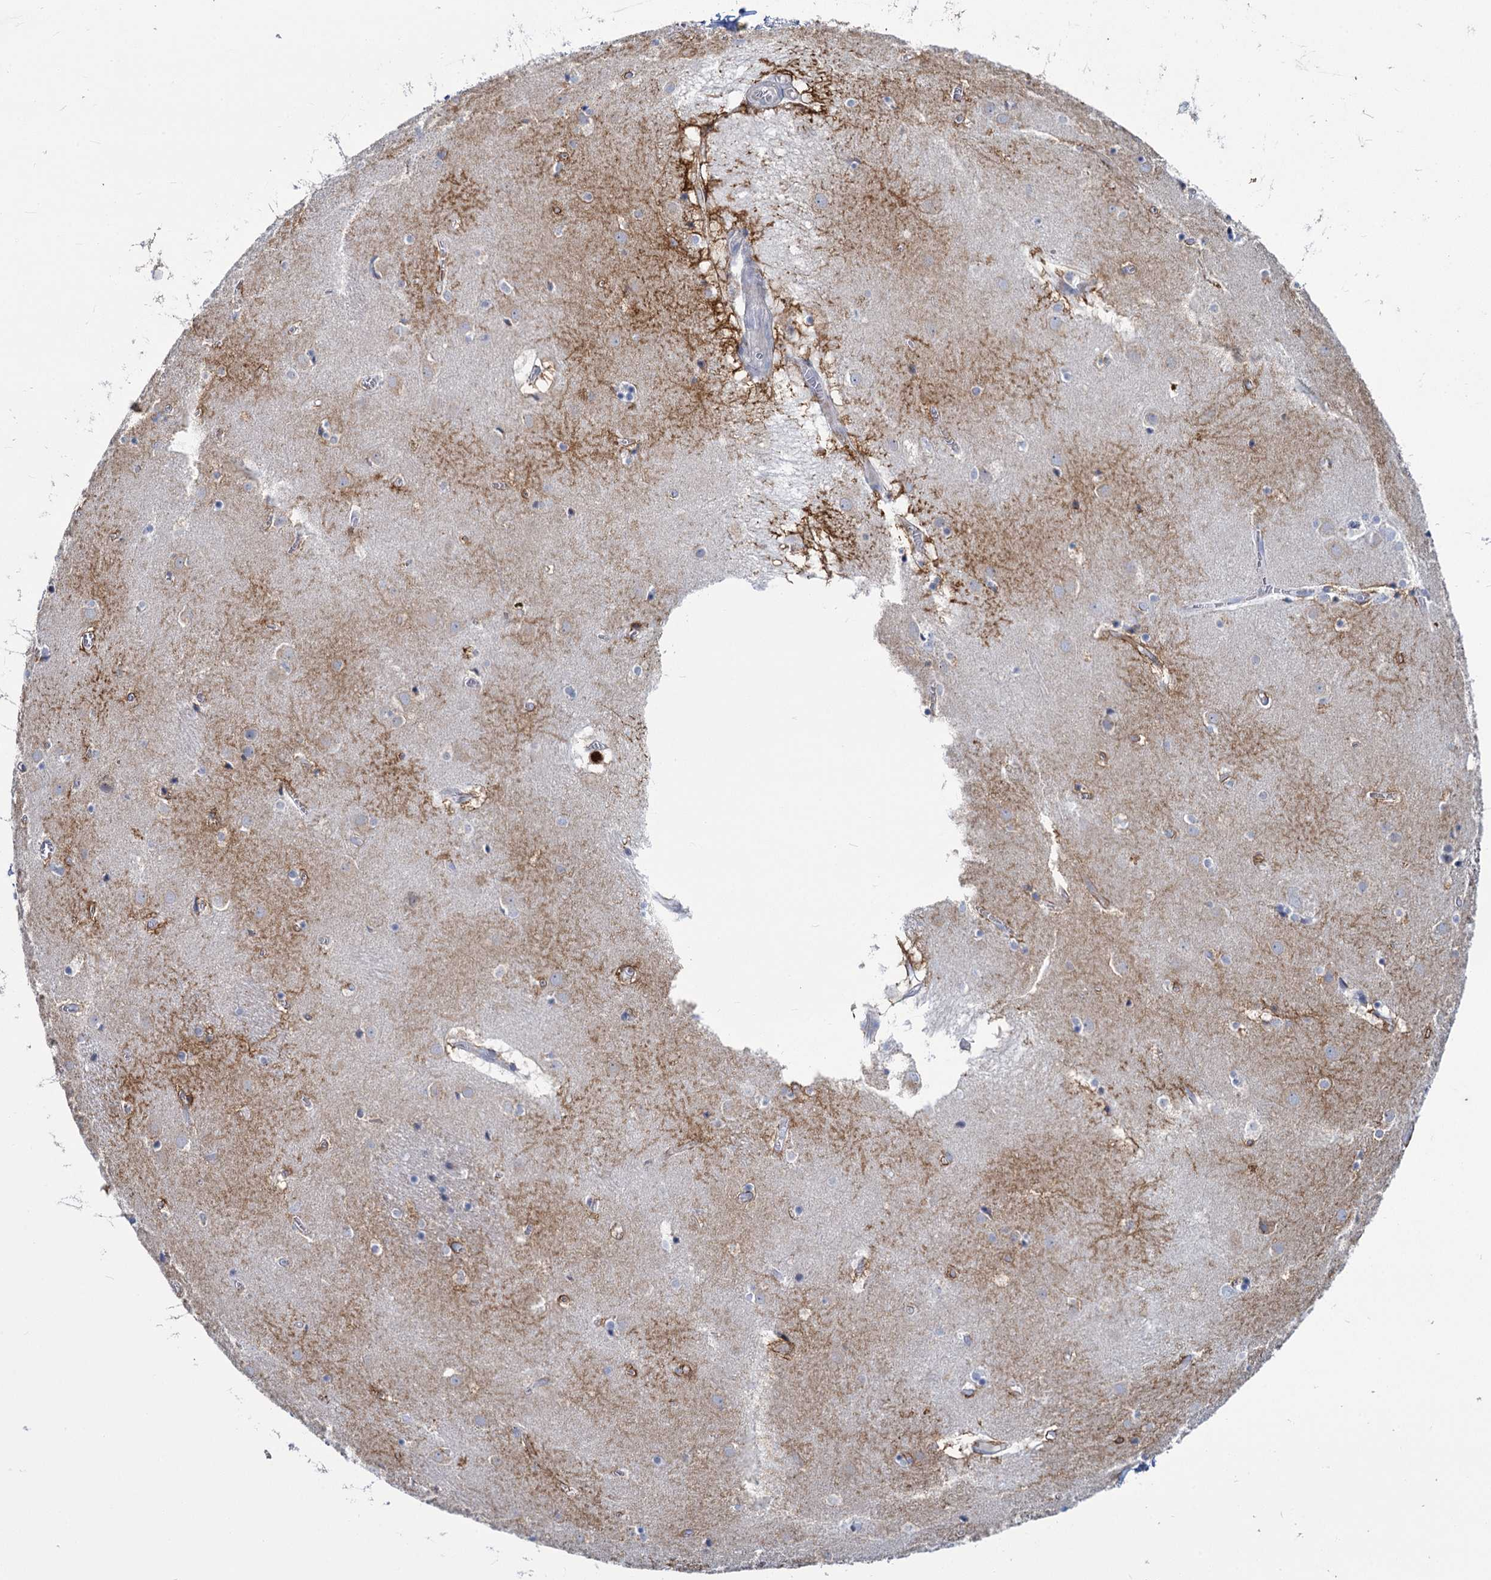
{"staining": {"intensity": "negative", "quantity": "none", "location": "none"}, "tissue": "caudate", "cell_type": "Glial cells", "image_type": "normal", "snomed": [{"axis": "morphology", "description": "Normal tissue, NOS"}, {"axis": "topography", "description": "Lateral ventricle wall"}], "caption": "Glial cells are negative for protein expression in benign human caudate. Brightfield microscopy of IHC stained with DAB (3,3'-diaminobenzidine) (brown) and hematoxylin (blue), captured at high magnification.", "gene": "PRSS35", "patient": {"sex": "male", "age": 70}}